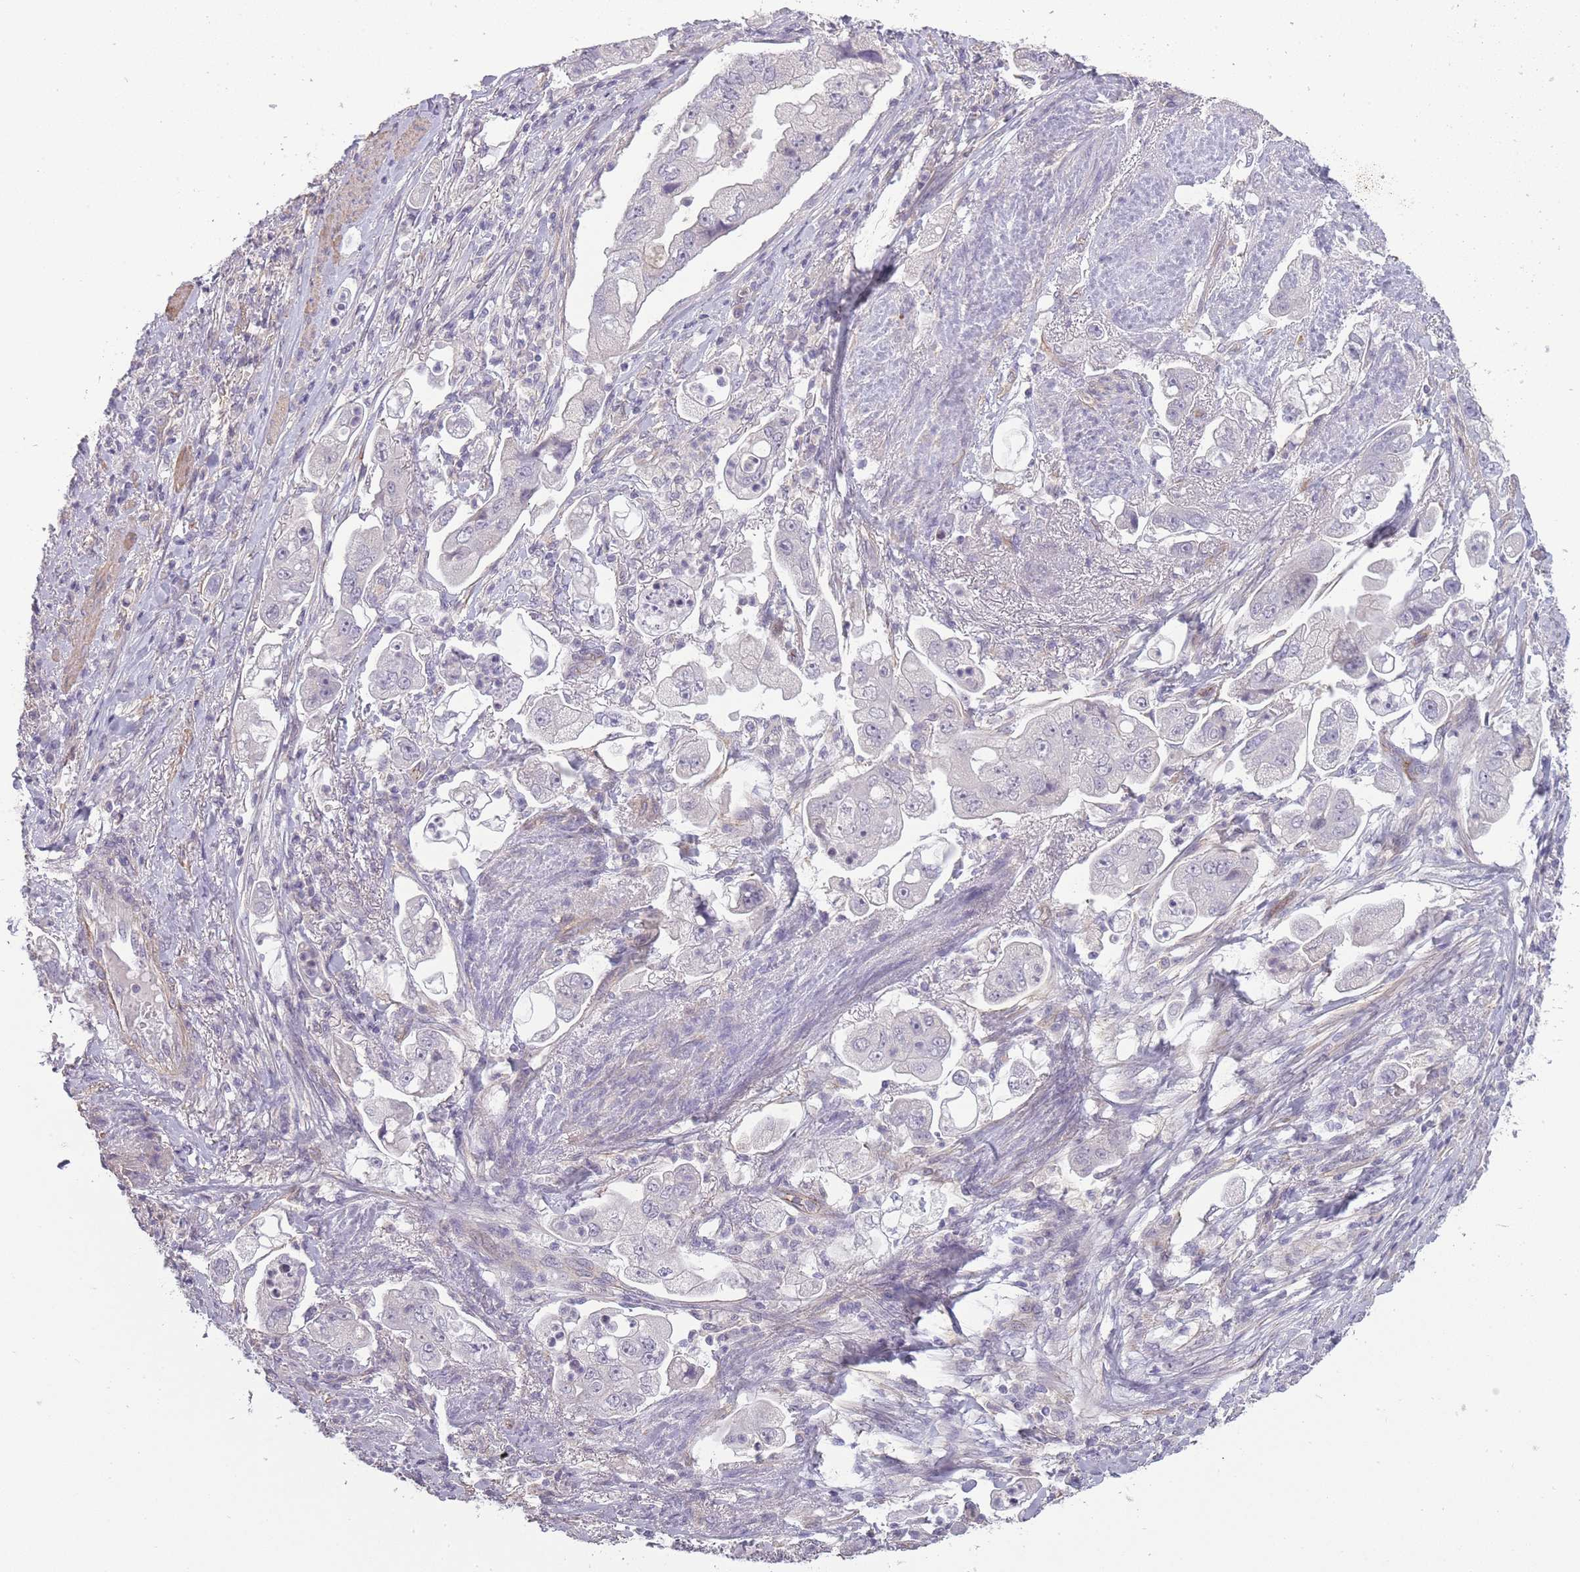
{"staining": {"intensity": "negative", "quantity": "none", "location": "none"}, "tissue": "stomach cancer", "cell_type": "Tumor cells", "image_type": "cancer", "snomed": [{"axis": "morphology", "description": "Adenocarcinoma, NOS"}, {"axis": "topography", "description": "Stomach"}], "caption": "The micrograph demonstrates no significant expression in tumor cells of stomach cancer. Brightfield microscopy of IHC stained with DAB (brown) and hematoxylin (blue), captured at high magnification.", "gene": "SLC8A2", "patient": {"sex": "male", "age": 62}}